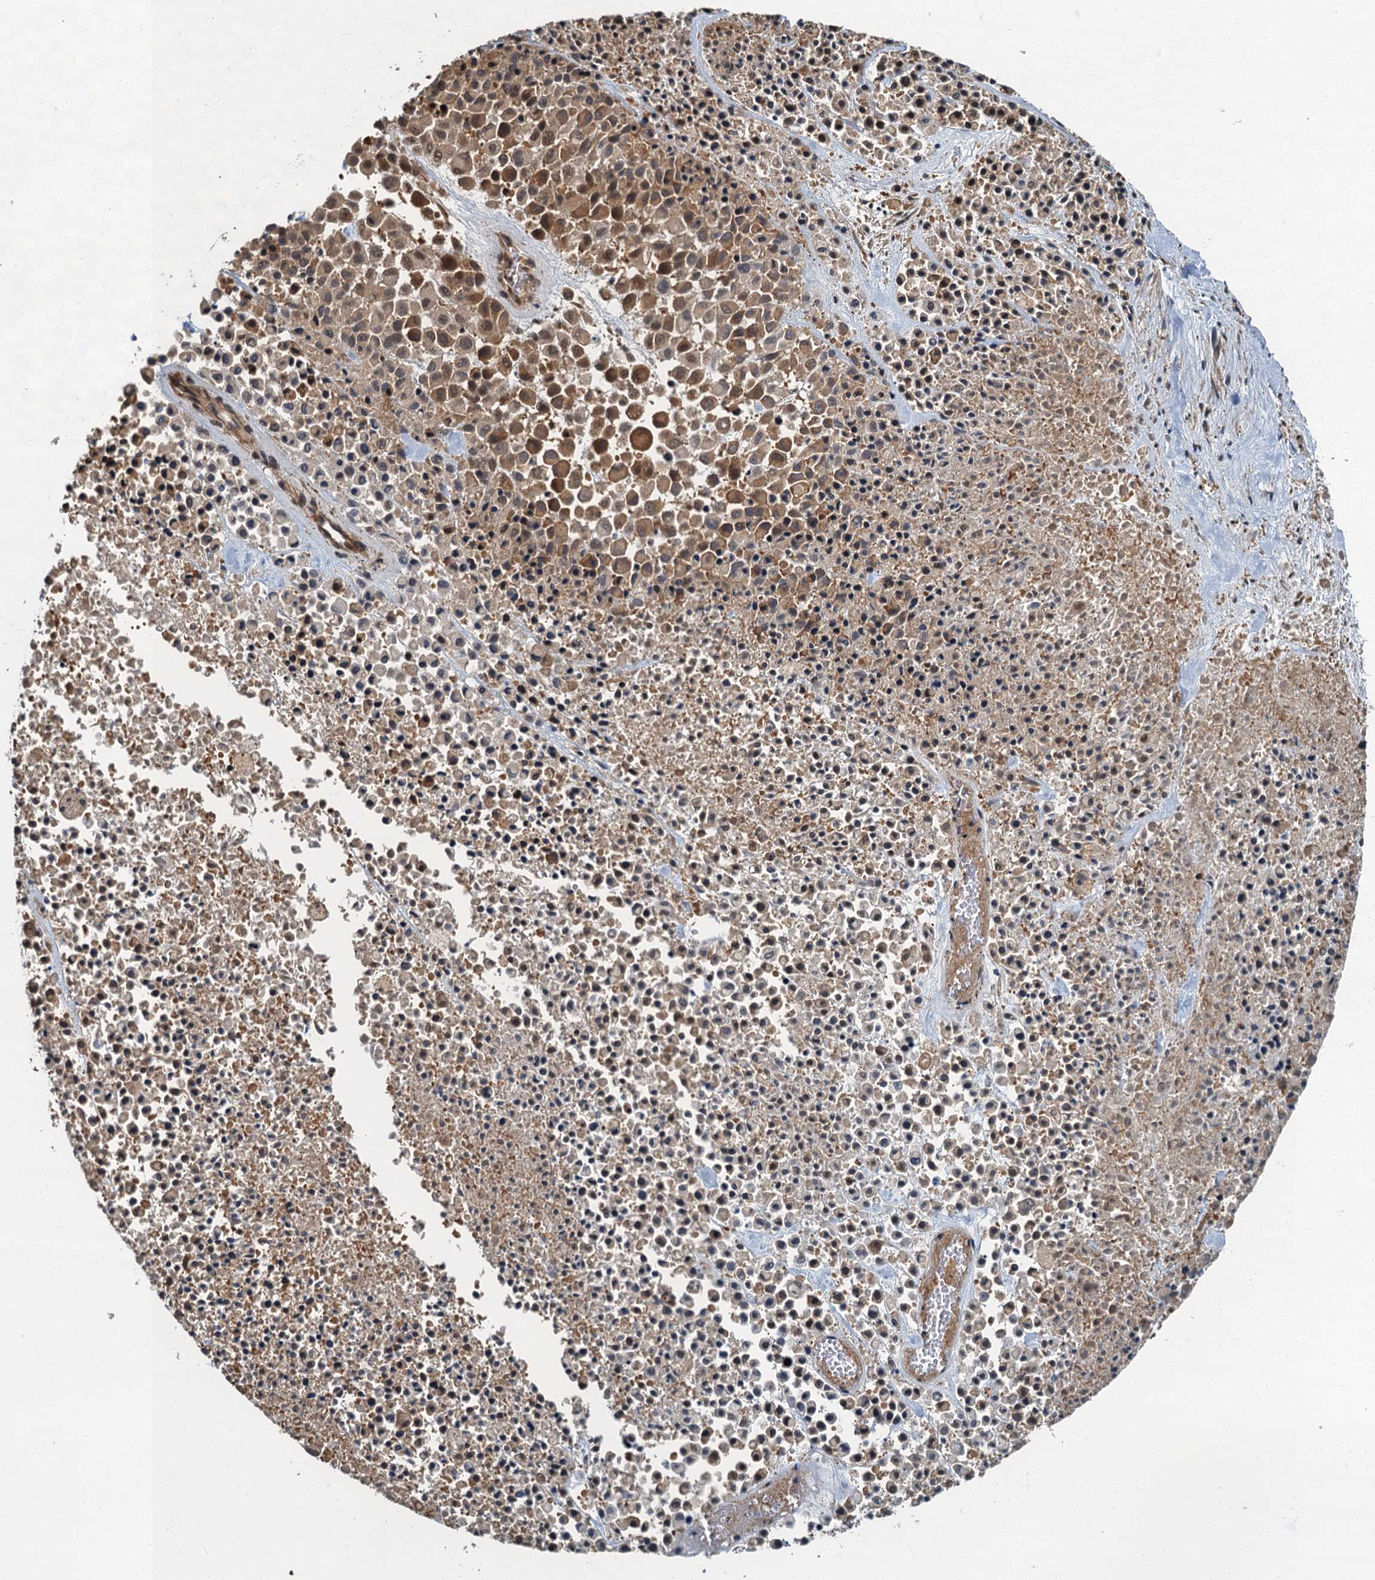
{"staining": {"intensity": "moderate", "quantity": ">75%", "location": "cytoplasmic/membranous"}, "tissue": "melanoma", "cell_type": "Tumor cells", "image_type": "cancer", "snomed": [{"axis": "morphology", "description": "Malignant melanoma, Metastatic site"}, {"axis": "topography", "description": "Skin"}], "caption": "Protein expression analysis of human malignant melanoma (metastatic site) reveals moderate cytoplasmic/membranous staining in approximately >75% of tumor cells. The protein is stained brown, and the nuclei are stained in blue (DAB (3,3'-diaminobenzidine) IHC with brightfield microscopy, high magnification).", "gene": "TBCK", "patient": {"sex": "female", "age": 81}}